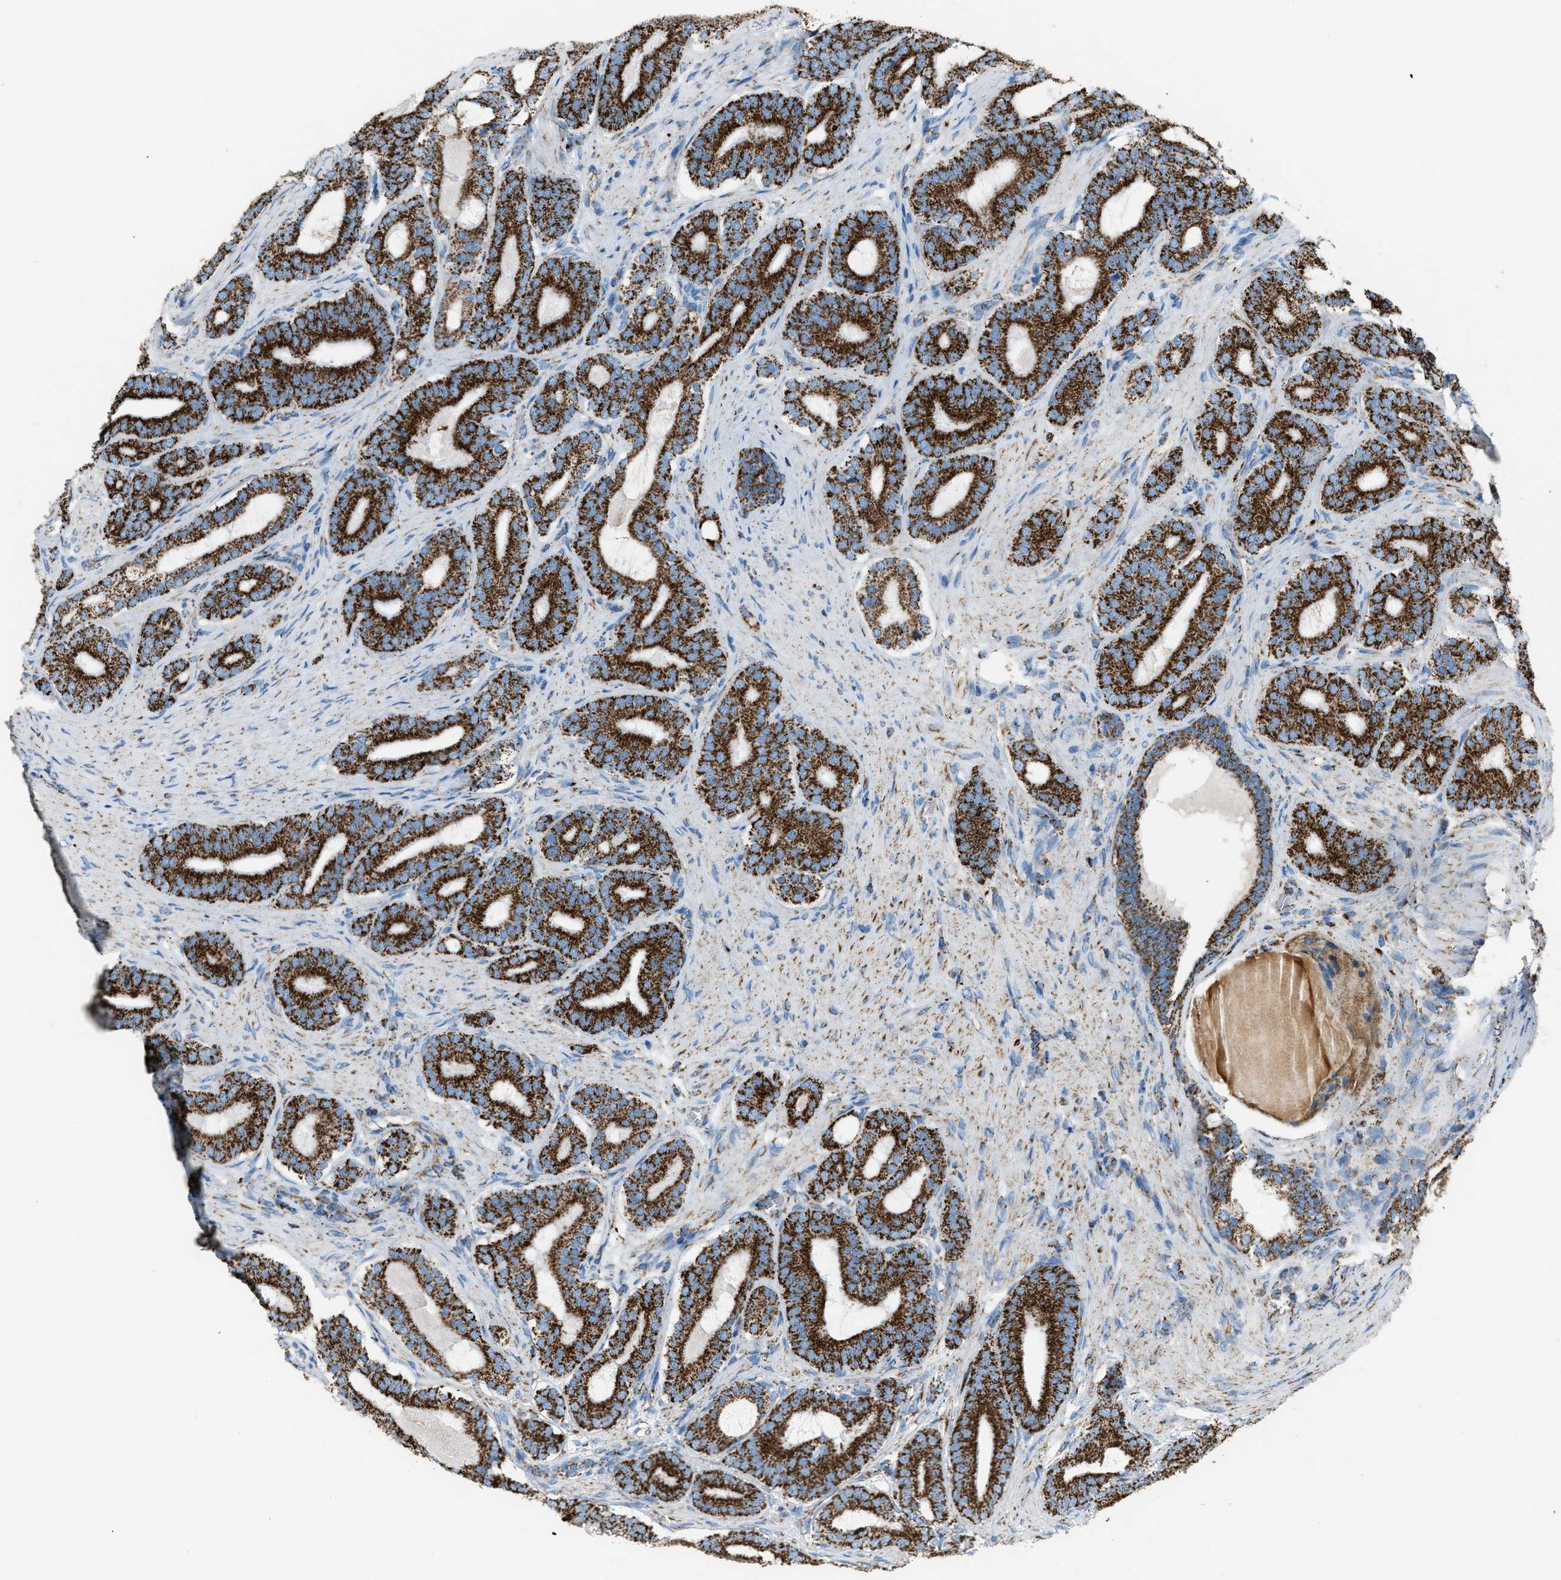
{"staining": {"intensity": "strong", "quantity": ">75%", "location": "cytoplasmic/membranous"}, "tissue": "prostate cancer", "cell_type": "Tumor cells", "image_type": "cancer", "snomed": [{"axis": "morphology", "description": "Adenocarcinoma, High grade"}, {"axis": "topography", "description": "Prostate"}], "caption": "Strong cytoplasmic/membranous positivity for a protein is identified in approximately >75% of tumor cells of prostate adenocarcinoma (high-grade) using immunohistochemistry.", "gene": "MDH2", "patient": {"sex": "male", "age": 60}}